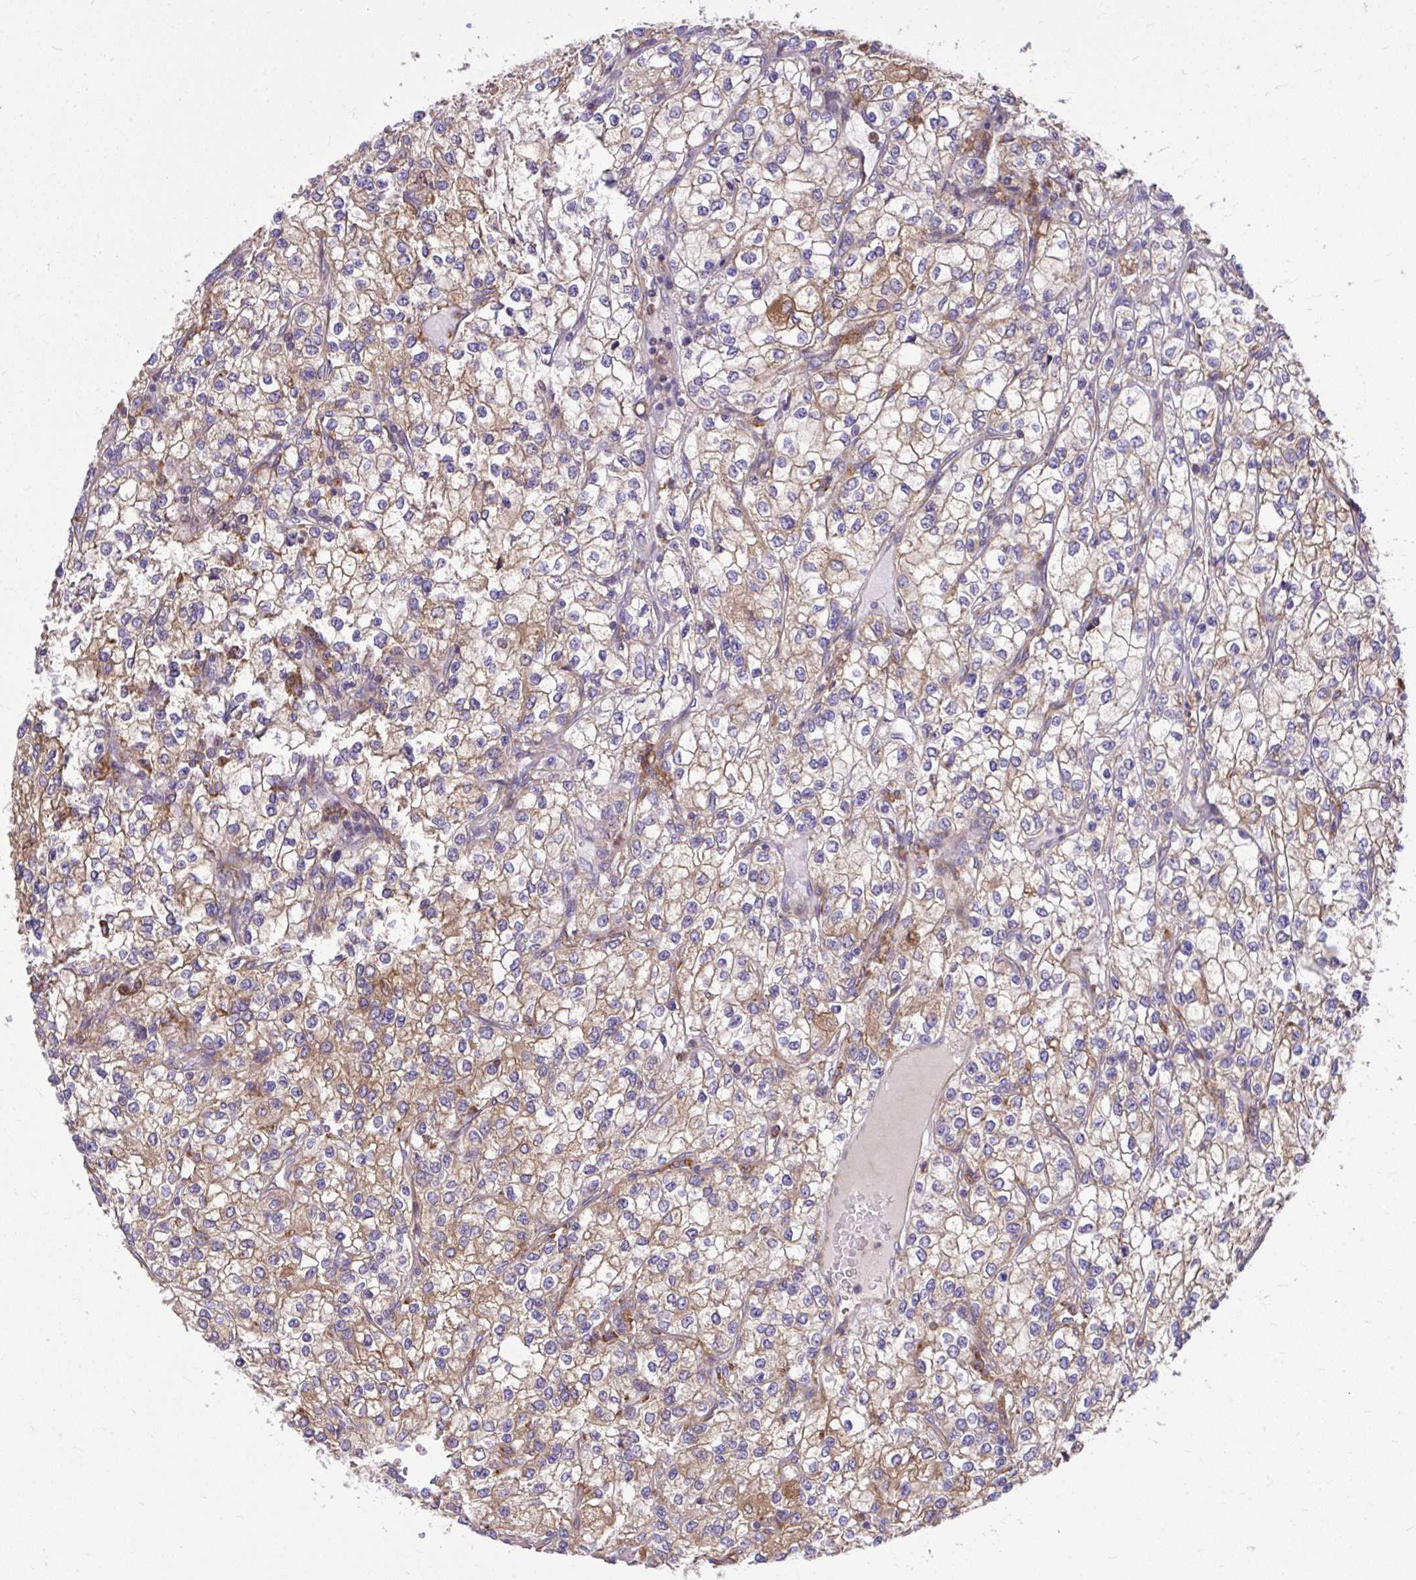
{"staining": {"intensity": "weak", "quantity": "25%-75%", "location": "cytoplasmic/membranous"}, "tissue": "renal cancer", "cell_type": "Tumor cells", "image_type": "cancer", "snomed": [{"axis": "morphology", "description": "Adenocarcinoma, NOS"}, {"axis": "topography", "description": "Kidney"}], "caption": "Approximately 25%-75% of tumor cells in adenocarcinoma (renal) show weak cytoplasmic/membranous protein positivity as visualized by brown immunohistochemical staining.", "gene": "PAIP2", "patient": {"sex": "male", "age": 80}}